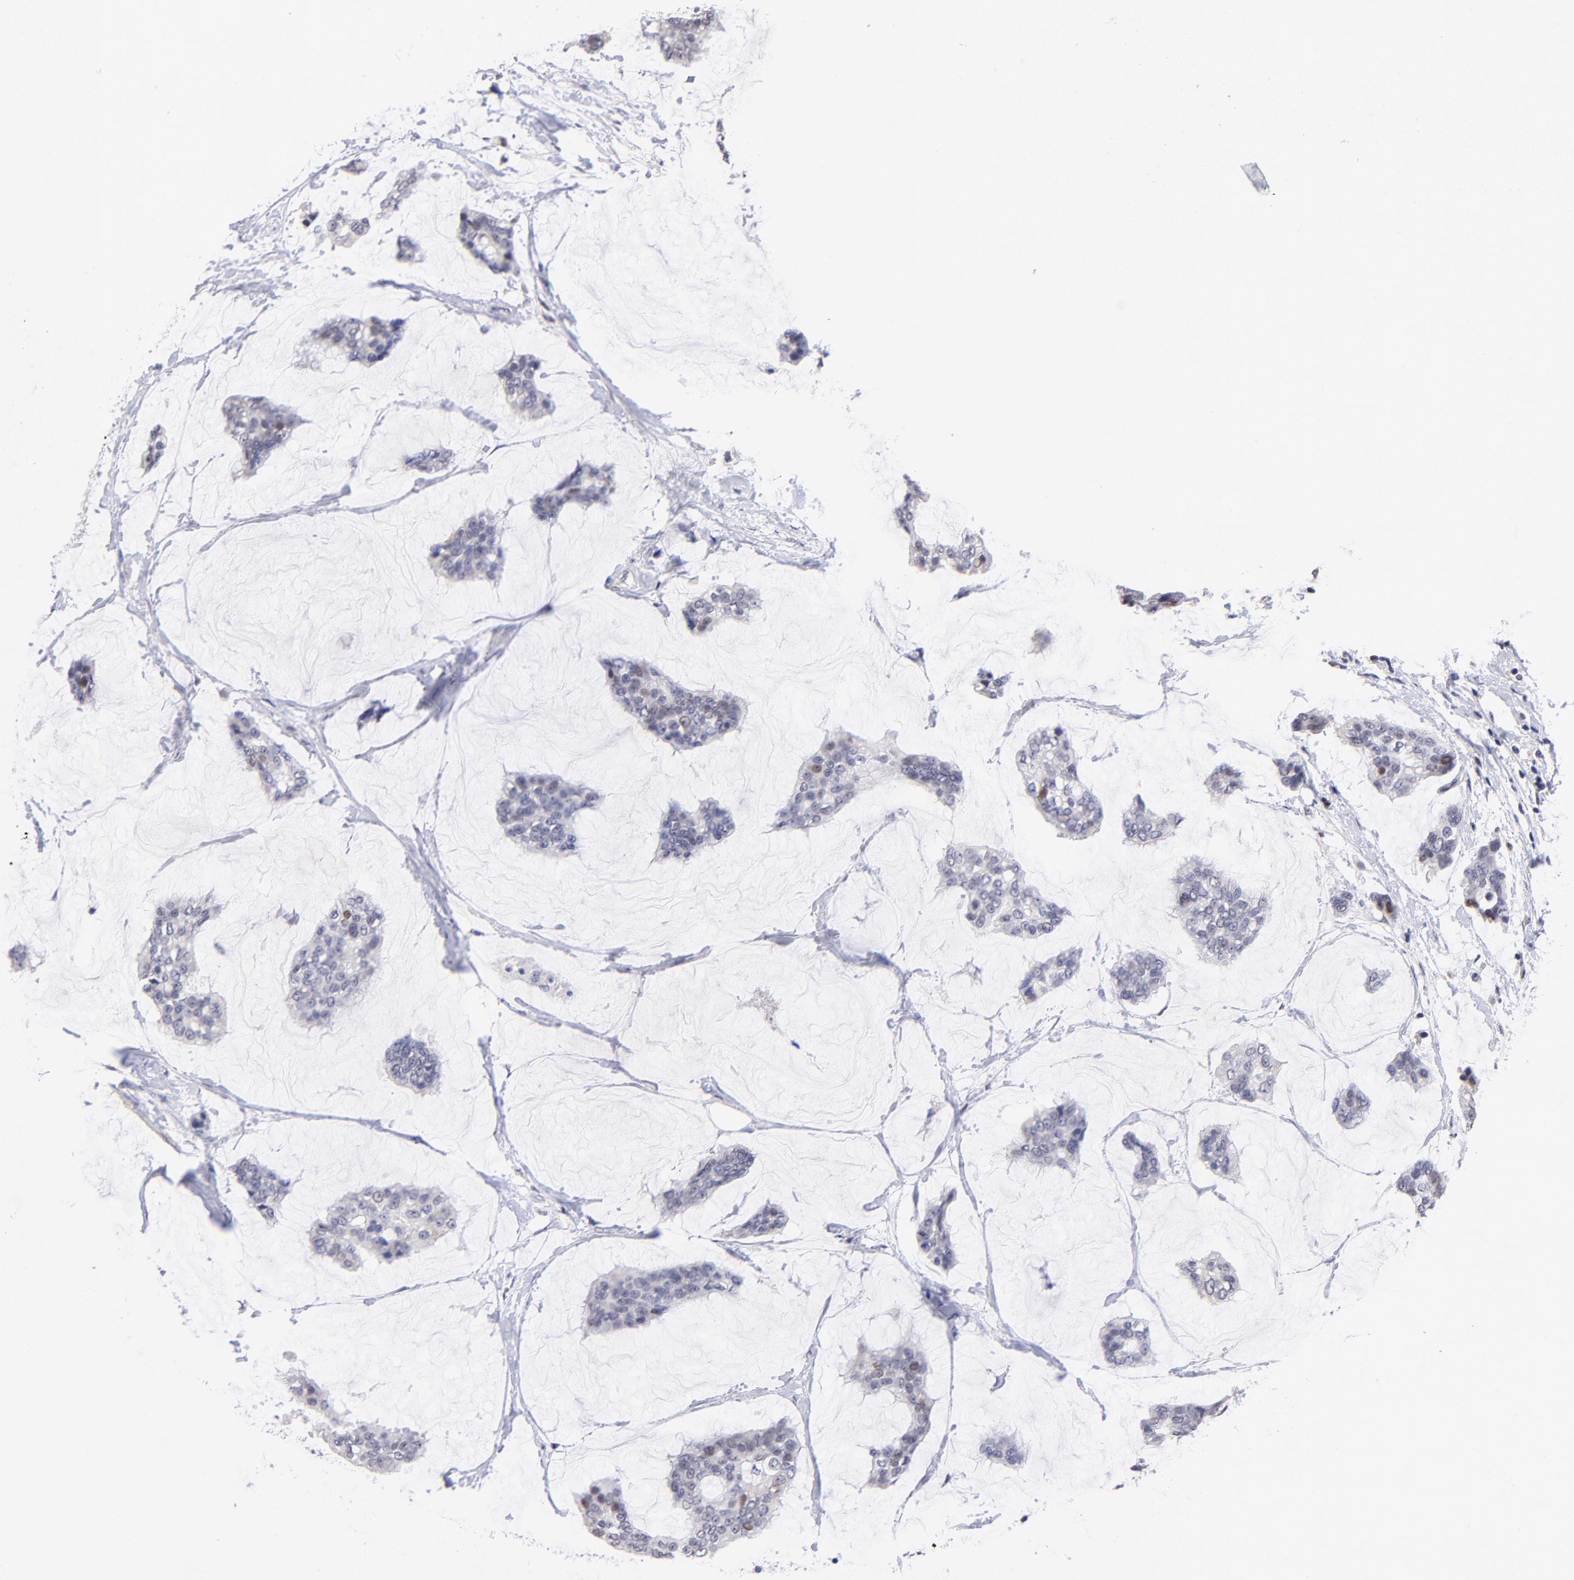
{"staining": {"intensity": "moderate", "quantity": "<25%", "location": "nuclear"}, "tissue": "breast cancer", "cell_type": "Tumor cells", "image_type": "cancer", "snomed": [{"axis": "morphology", "description": "Duct carcinoma"}, {"axis": "topography", "description": "Breast"}], "caption": "Breast cancer stained for a protein (brown) reveals moderate nuclear positive staining in approximately <25% of tumor cells.", "gene": "DNMT1", "patient": {"sex": "female", "age": 93}}